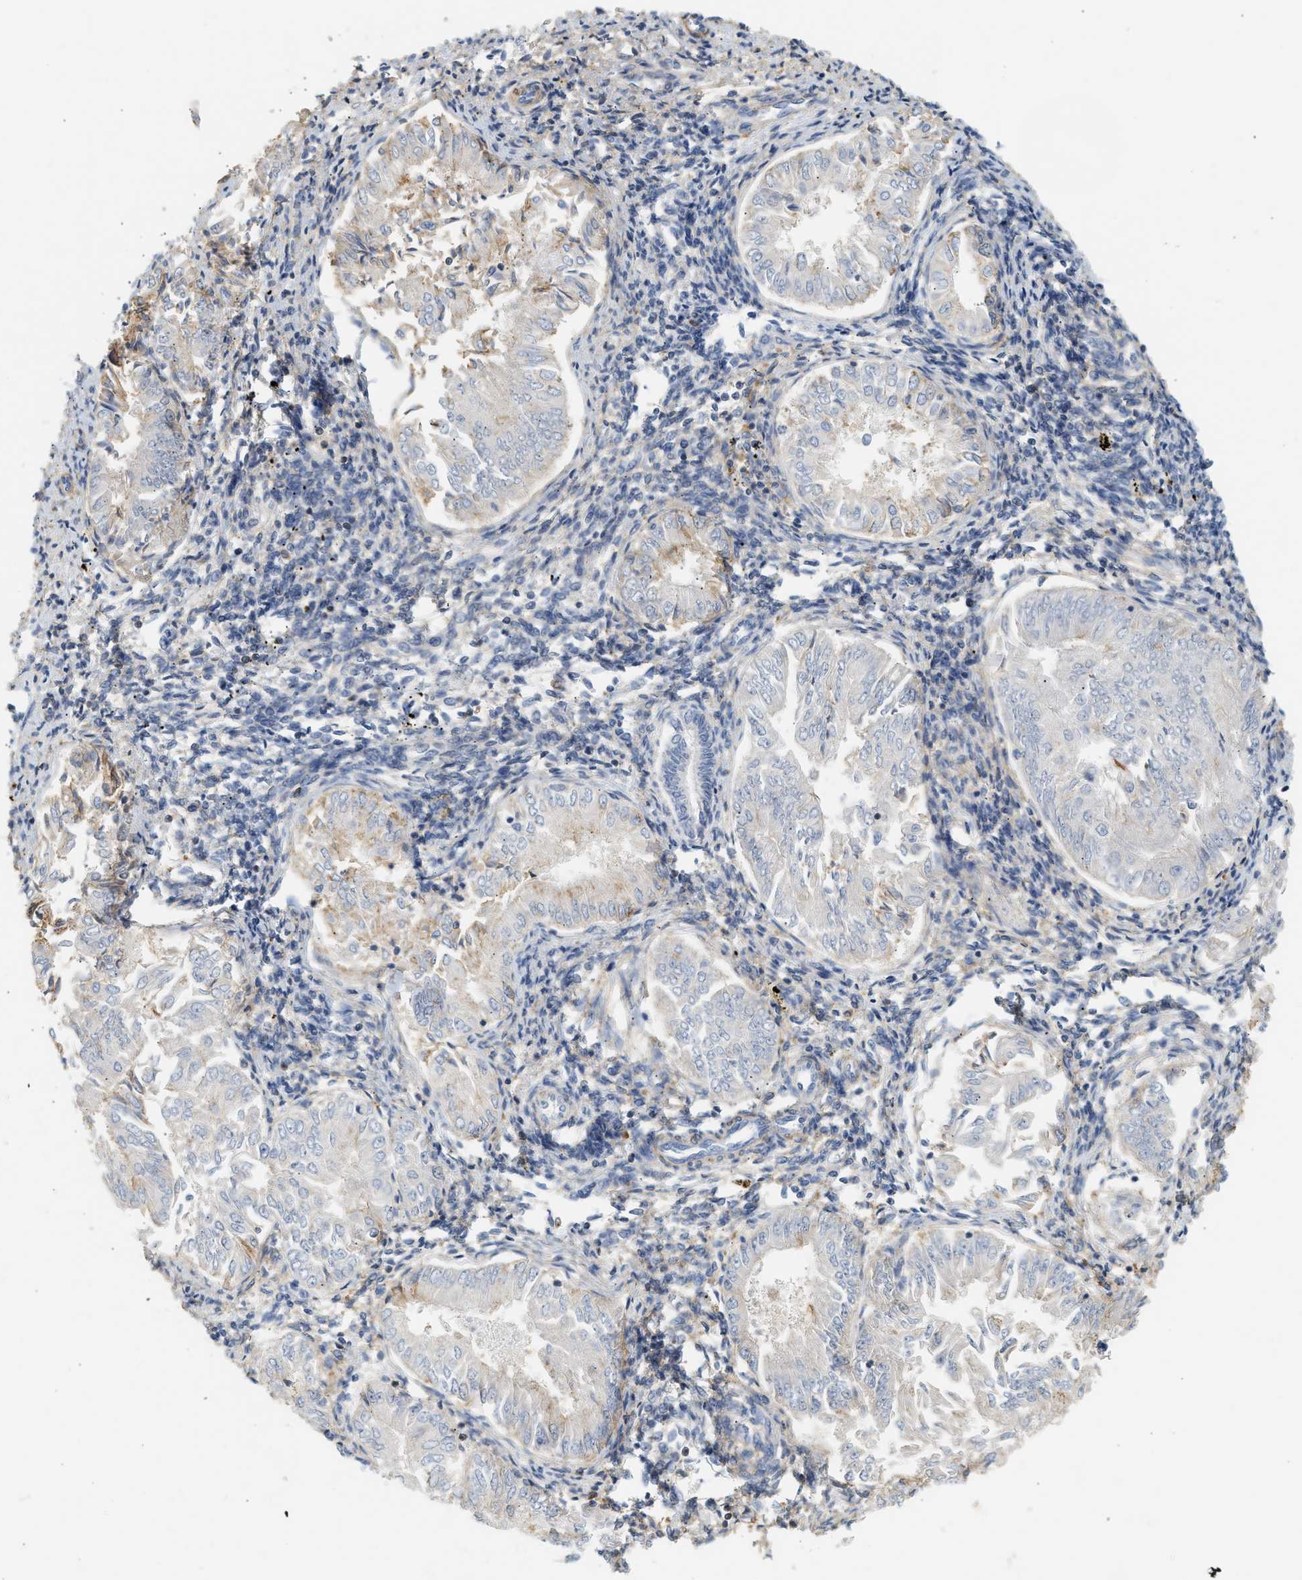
{"staining": {"intensity": "weak", "quantity": "<25%", "location": "cytoplasmic/membranous"}, "tissue": "endometrial cancer", "cell_type": "Tumor cells", "image_type": "cancer", "snomed": [{"axis": "morphology", "description": "Adenocarcinoma, NOS"}, {"axis": "topography", "description": "Endometrium"}], "caption": "Image shows no protein staining in tumor cells of endometrial adenocarcinoma tissue.", "gene": "BVES", "patient": {"sex": "female", "age": 53}}